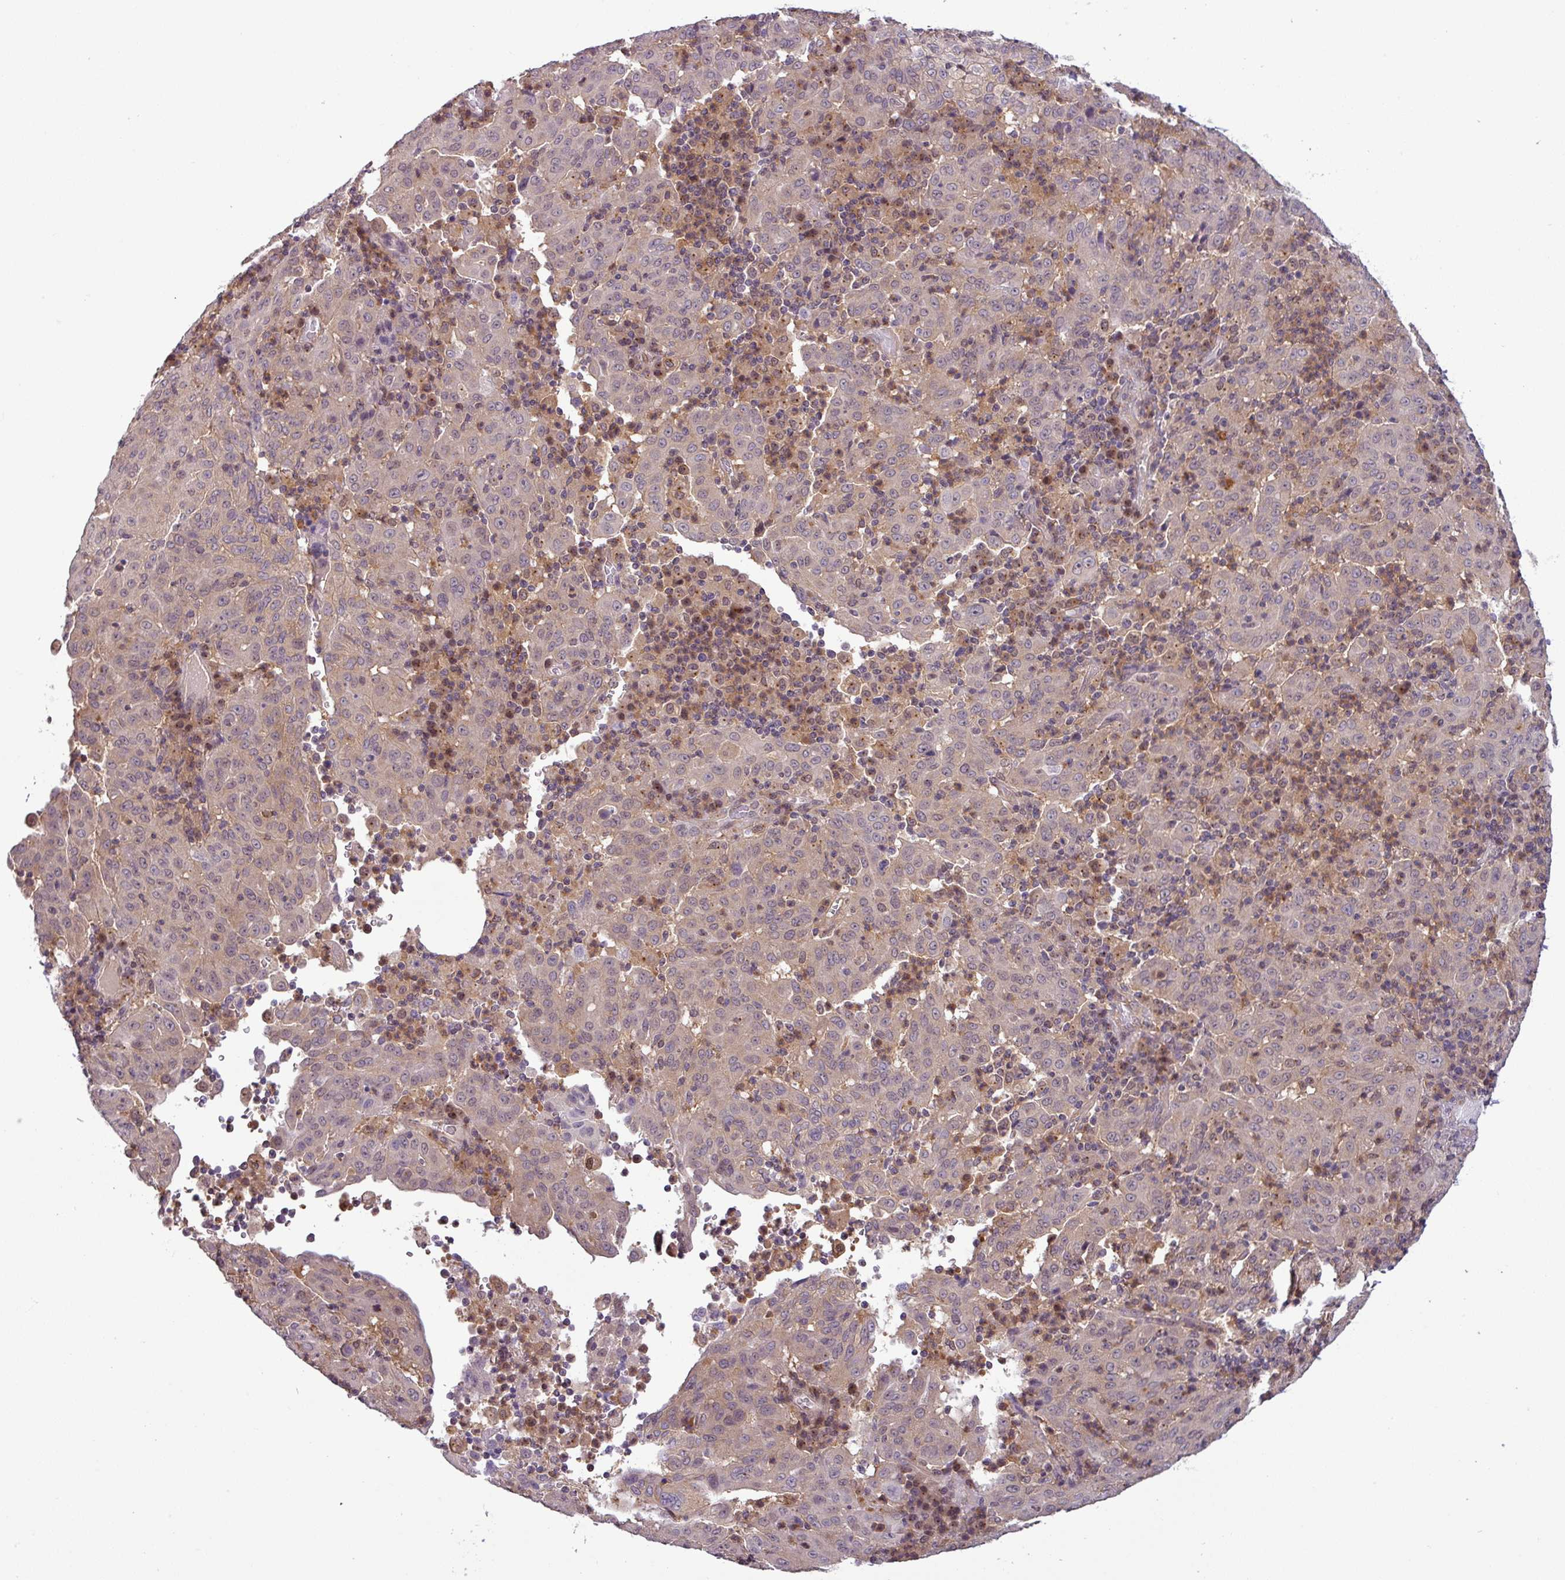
{"staining": {"intensity": "weak", "quantity": "<25%", "location": "cytoplasmic/membranous,nuclear"}, "tissue": "pancreatic cancer", "cell_type": "Tumor cells", "image_type": "cancer", "snomed": [{"axis": "morphology", "description": "Adenocarcinoma, NOS"}, {"axis": "topography", "description": "Pancreas"}], "caption": "The photomicrograph exhibits no staining of tumor cells in pancreatic cancer (adenocarcinoma).", "gene": "NPFFR1", "patient": {"sex": "male", "age": 63}}